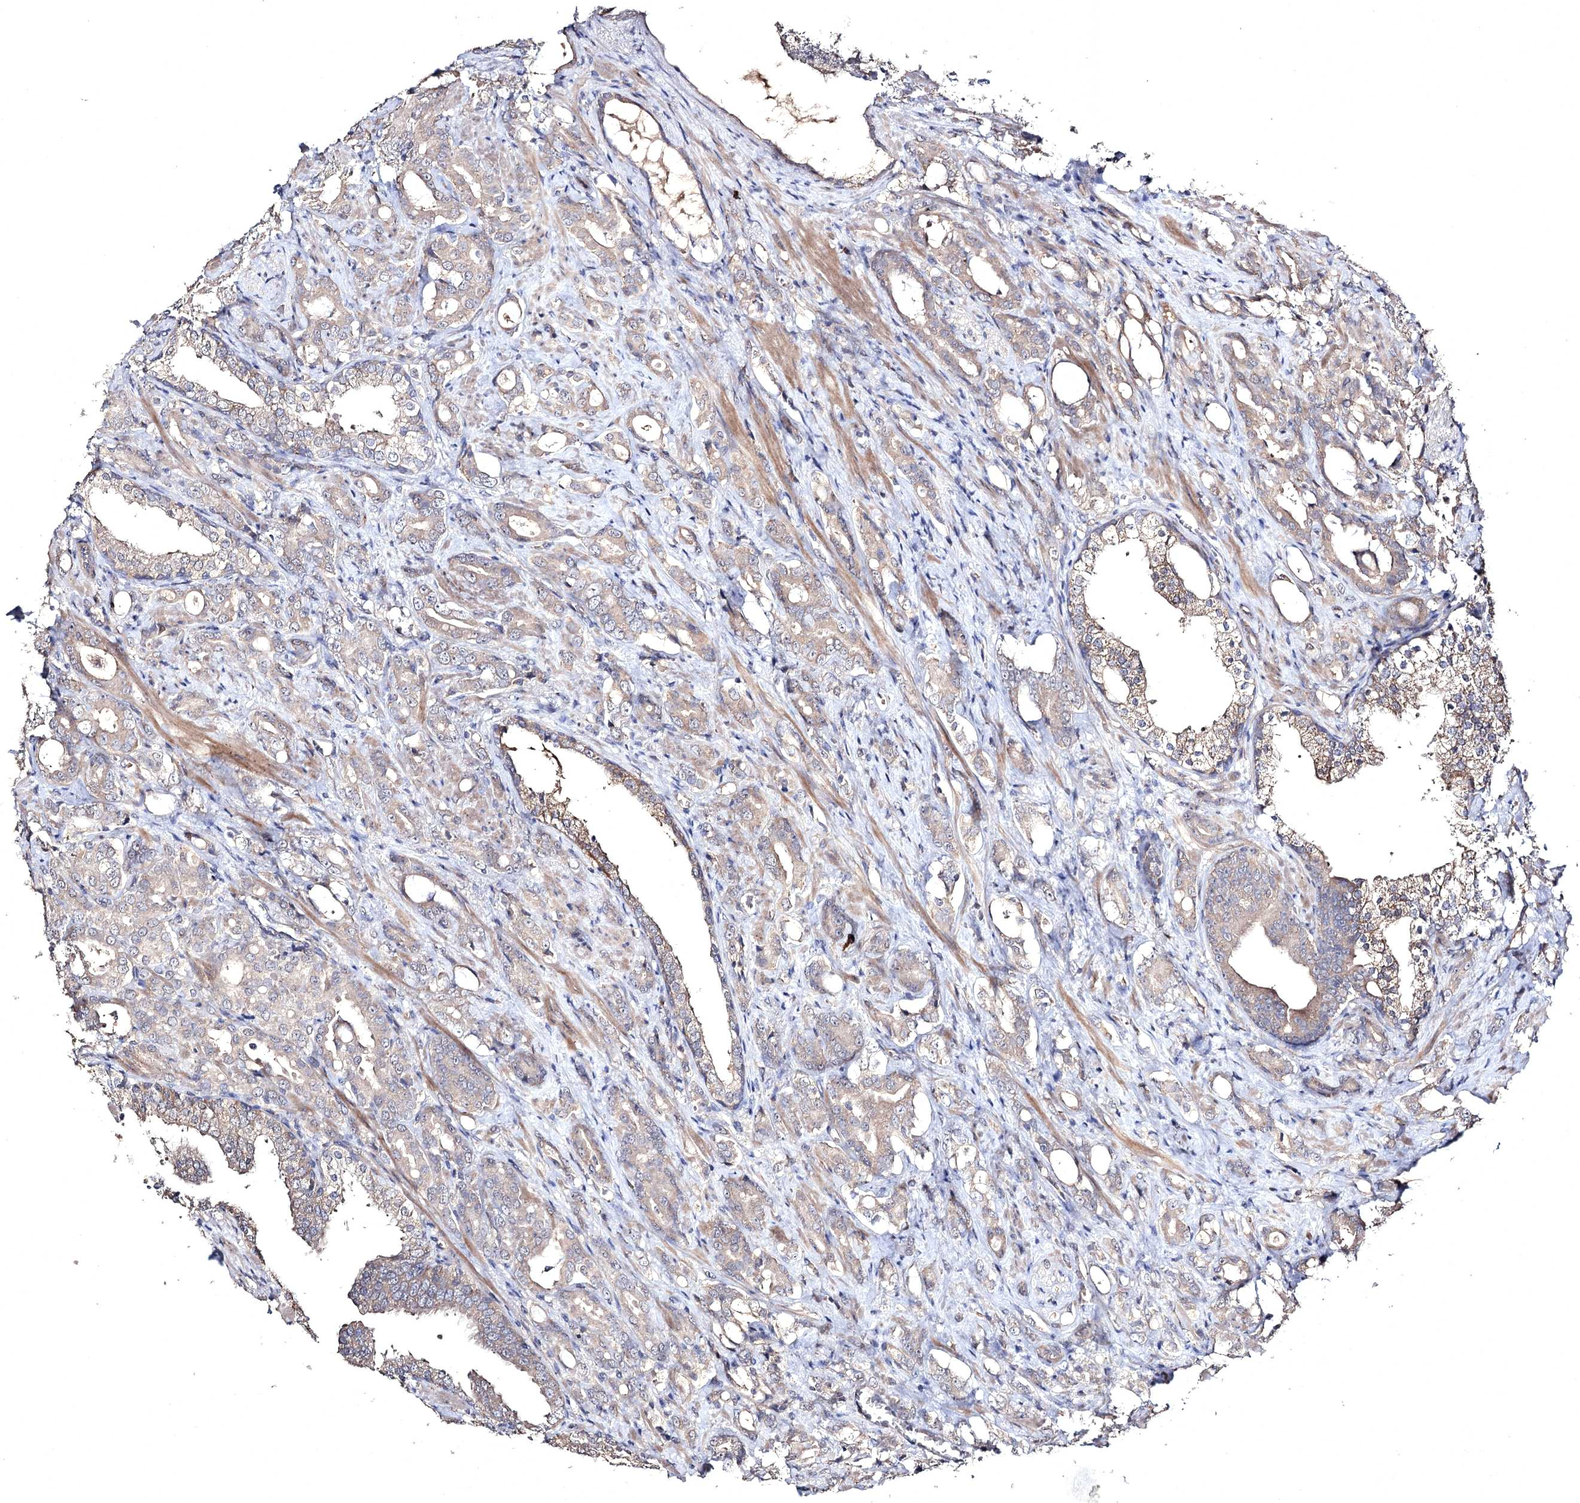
{"staining": {"intensity": "weak", "quantity": "<25%", "location": "cytoplasmic/membranous"}, "tissue": "prostate cancer", "cell_type": "Tumor cells", "image_type": "cancer", "snomed": [{"axis": "morphology", "description": "Adenocarcinoma, High grade"}, {"axis": "topography", "description": "Prostate"}], "caption": "Immunohistochemical staining of prostate cancer (adenocarcinoma (high-grade)) exhibits no significant positivity in tumor cells.", "gene": "SEMA4G", "patient": {"sex": "male", "age": 72}}